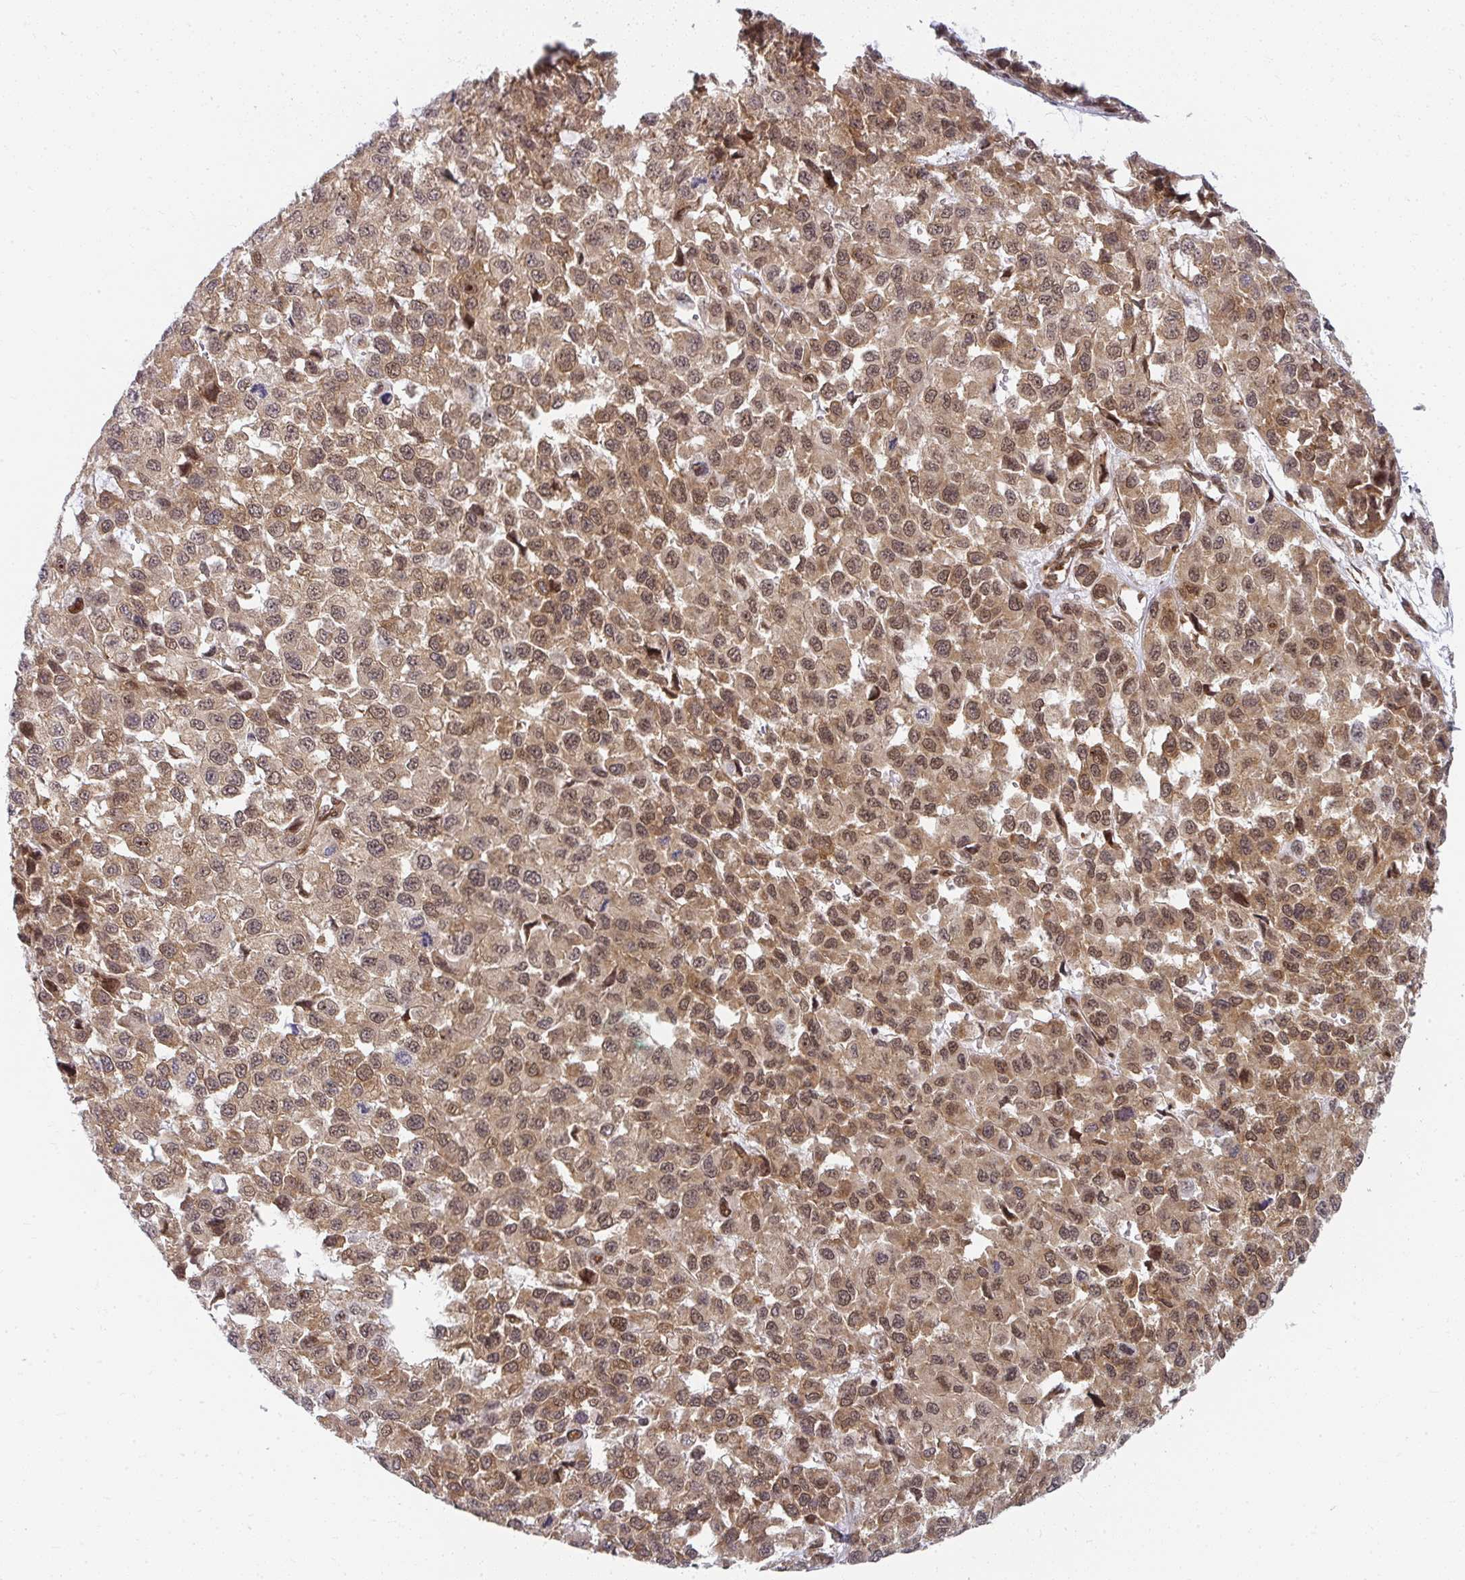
{"staining": {"intensity": "moderate", "quantity": ">75%", "location": "cytoplasmic/membranous,nuclear"}, "tissue": "melanoma", "cell_type": "Tumor cells", "image_type": "cancer", "snomed": [{"axis": "morphology", "description": "Malignant melanoma, NOS"}, {"axis": "topography", "description": "Skin"}], "caption": "Immunohistochemistry staining of melanoma, which displays medium levels of moderate cytoplasmic/membranous and nuclear expression in about >75% of tumor cells indicating moderate cytoplasmic/membranous and nuclear protein staining. The staining was performed using DAB (3,3'-diaminobenzidine) (brown) for protein detection and nuclei were counterstained in hematoxylin (blue).", "gene": "SYNCRIP", "patient": {"sex": "male", "age": 62}}